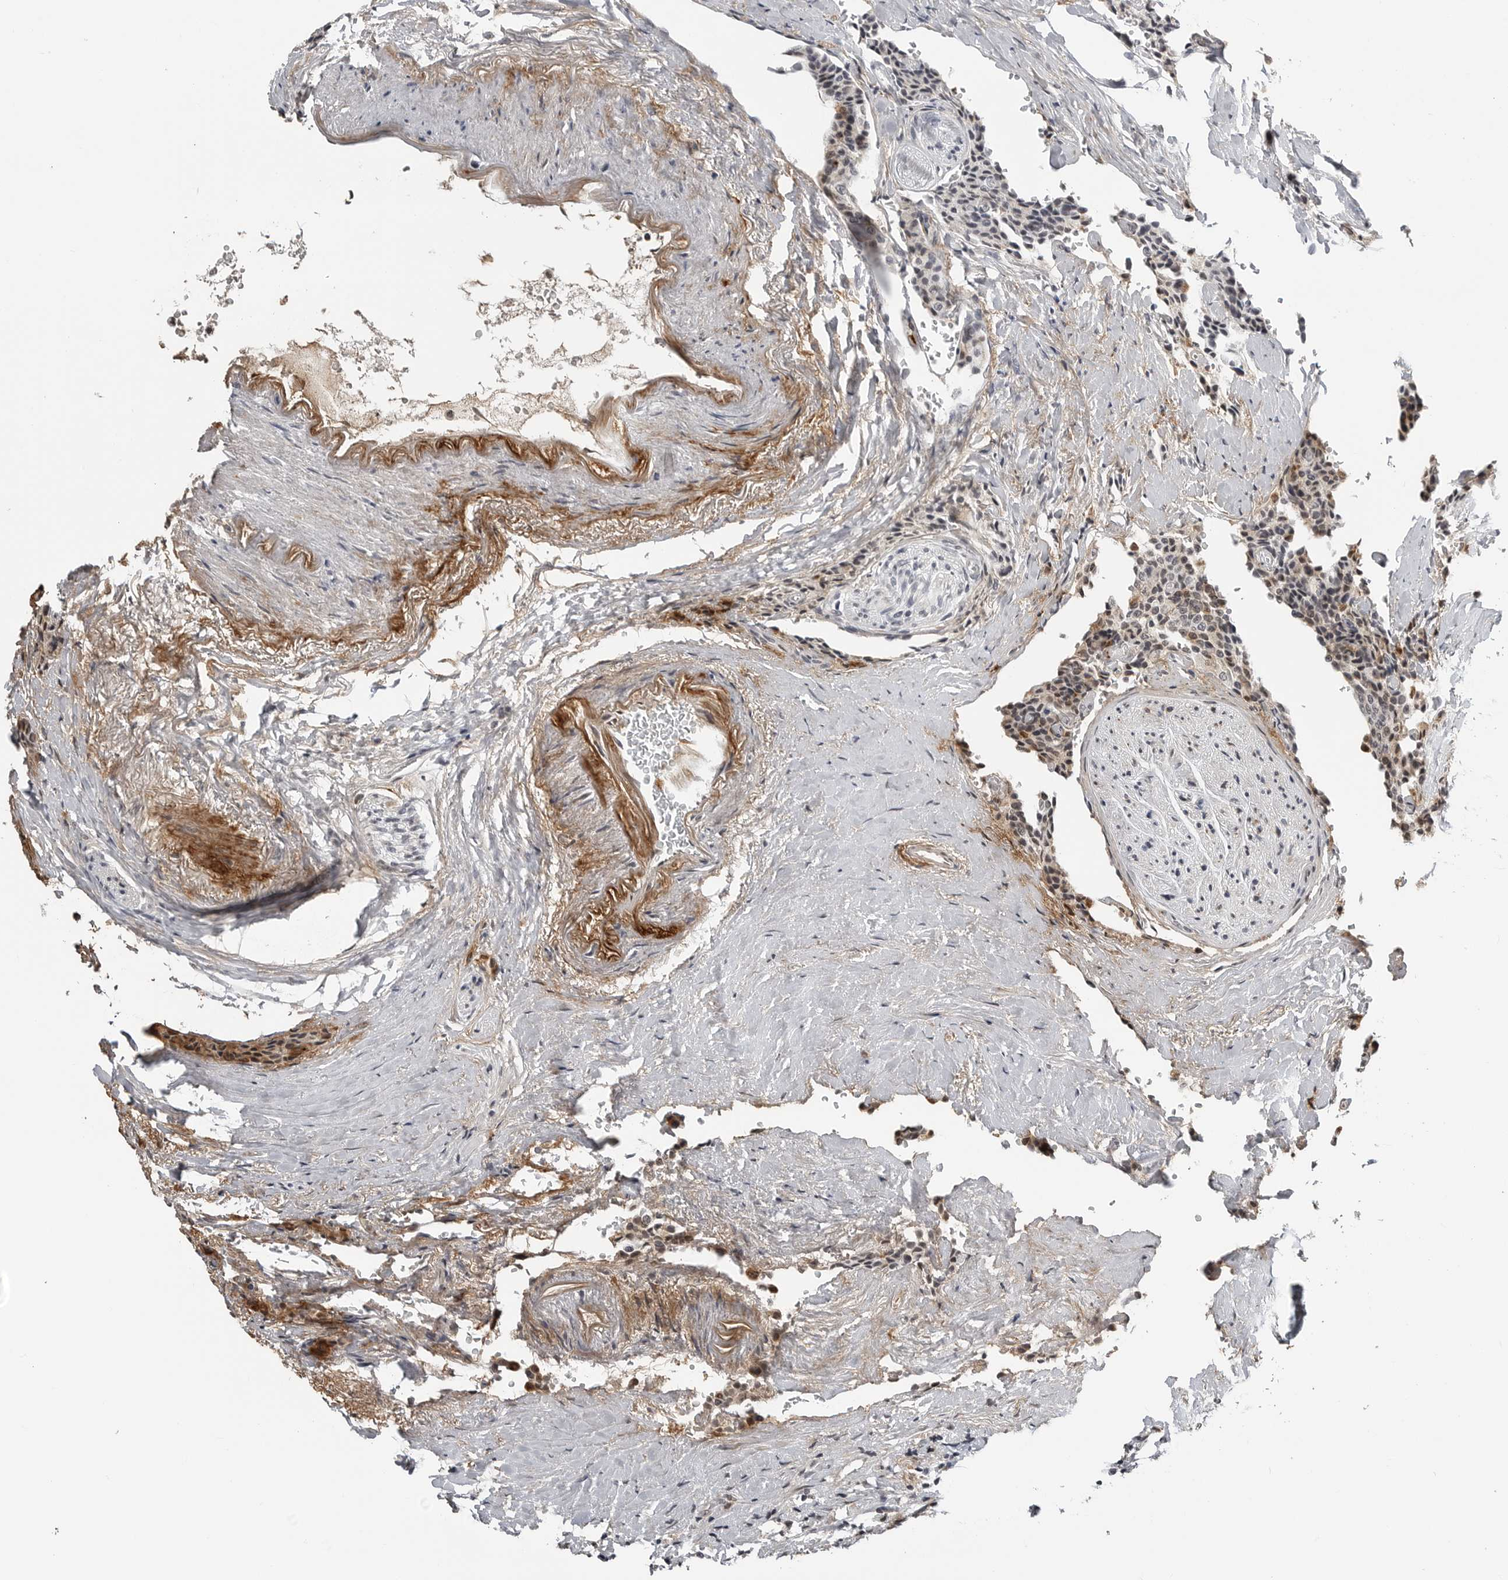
{"staining": {"intensity": "moderate", "quantity": "<25%", "location": "cytoplasmic/membranous,nuclear"}, "tissue": "carcinoid", "cell_type": "Tumor cells", "image_type": "cancer", "snomed": [{"axis": "morphology", "description": "Carcinoid, malignant, NOS"}, {"axis": "topography", "description": "Colon"}], "caption": "The micrograph shows immunohistochemical staining of carcinoid (malignant). There is moderate cytoplasmic/membranous and nuclear expression is present in about <25% of tumor cells.", "gene": "CXCR5", "patient": {"sex": "female", "age": 61}}